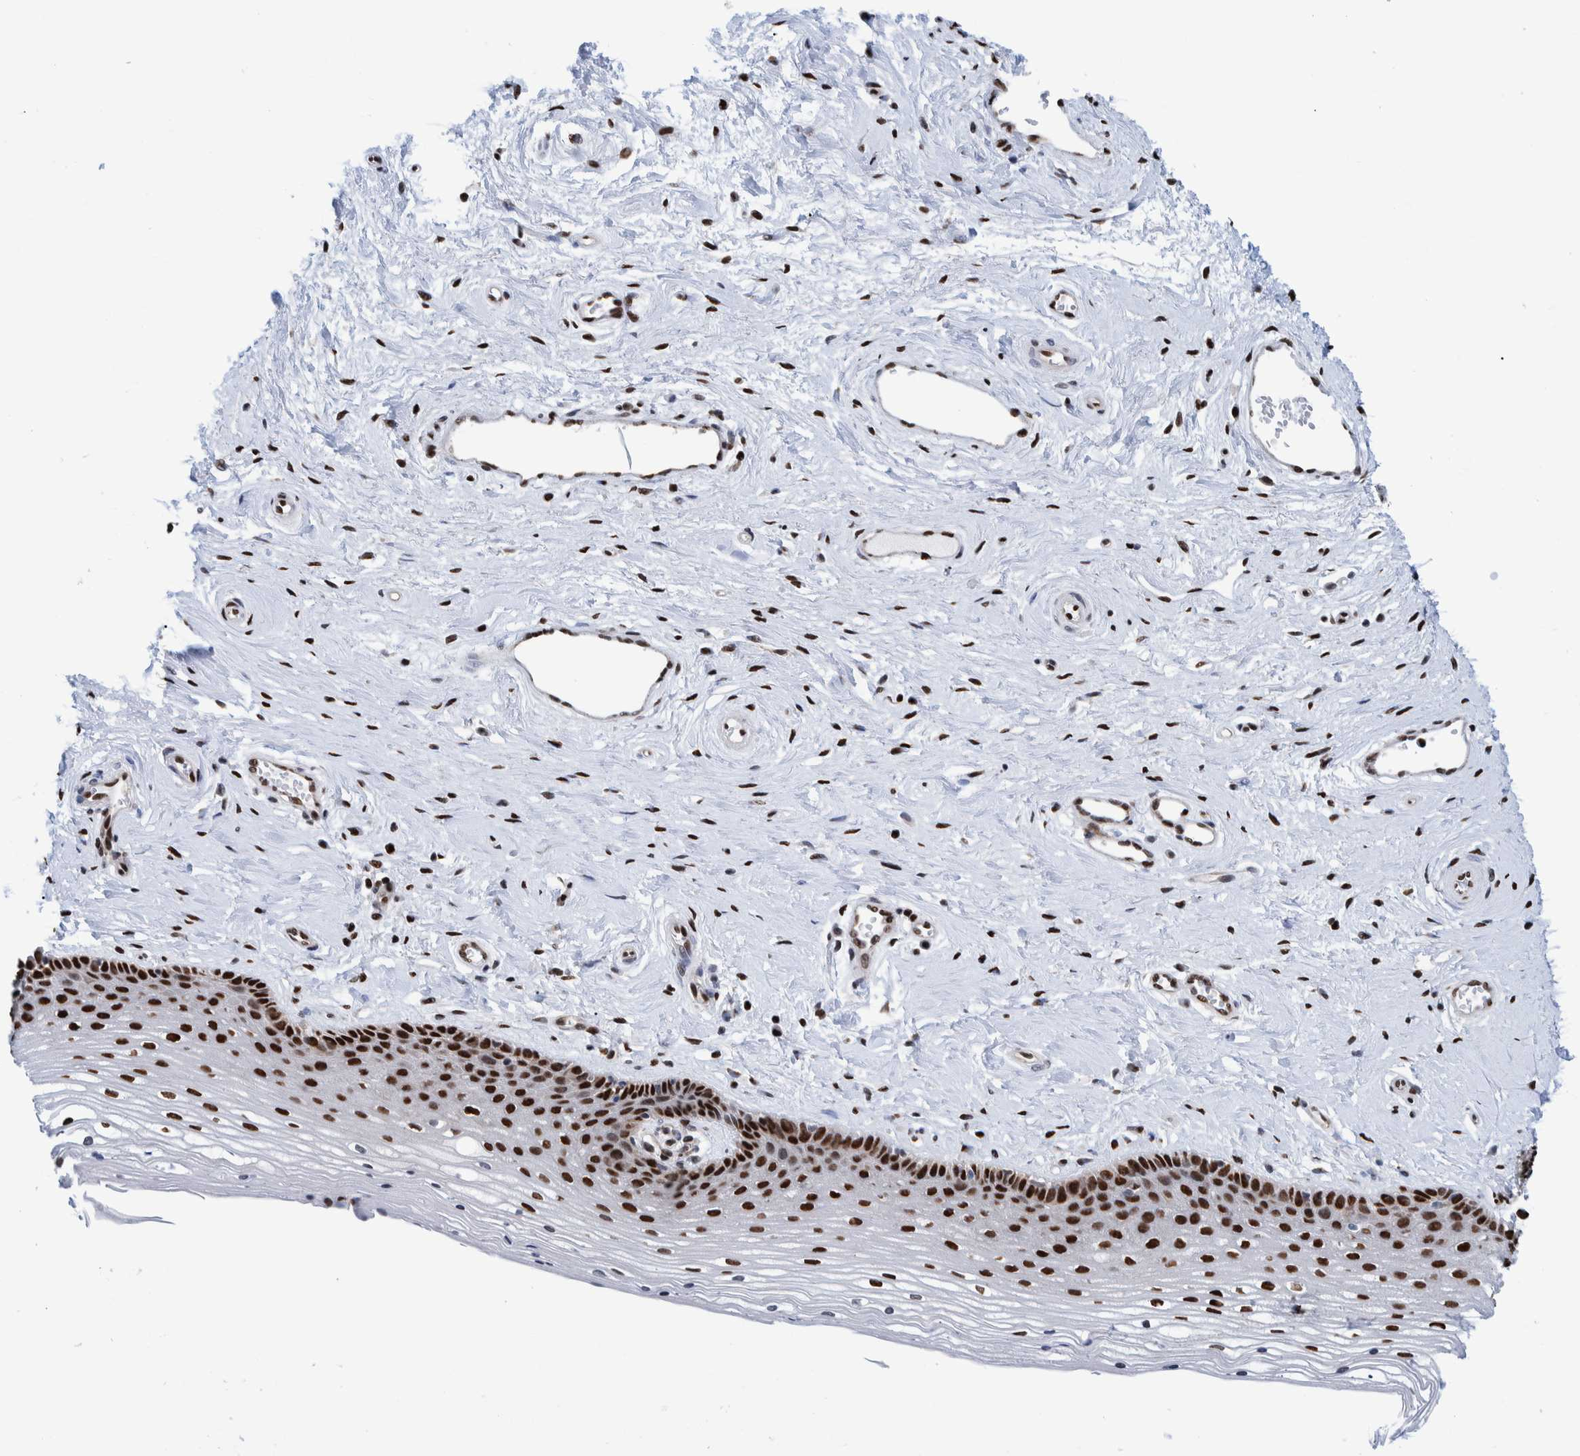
{"staining": {"intensity": "strong", "quantity": ">75%", "location": "nuclear"}, "tissue": "vagina", "cell_type": "Squamous epithelial cells", "image_type": "normal", "snomed": [{"axis": "morphology", "description": "Normal tissue, NOS"}, {"axis": "topography", "description": "Vagina"}], "caption": "Squamous epithelial cells demonstrate high levels of strong nuclear expression in about >75% of cells in unremarkable vagina.", "gene": "HEATR9", "patient": {"sex": "female", "age": 46}}